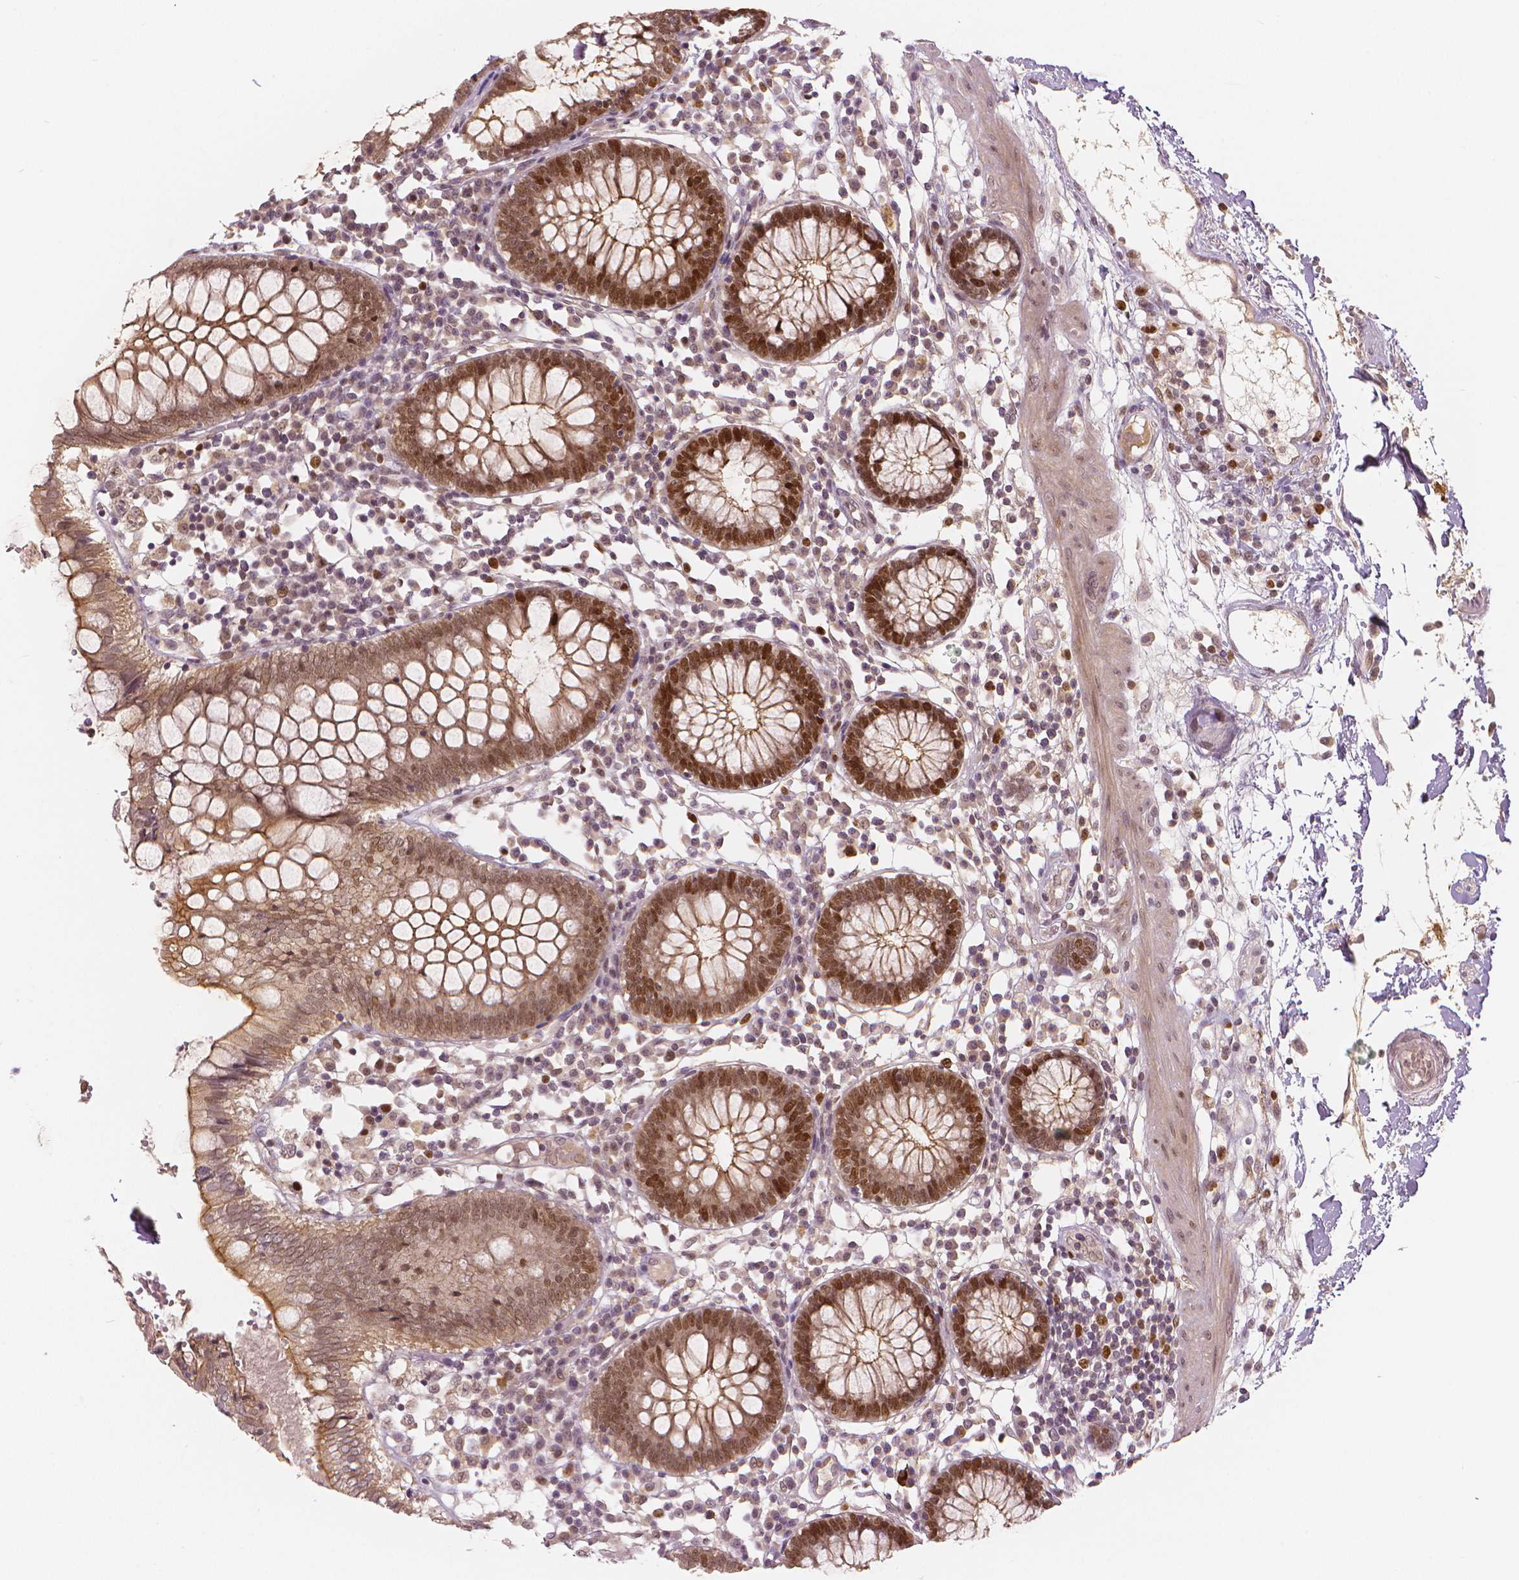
{"staining": {"intensity": "moderate", "quantity": "25%-75%", "location": "nuclear"}, "tissue": "colon", "cell_type": "Endothelial cells", "image_type": "normal", "snomed": [{"axis": "morphology", "description": "Normal tissue, NOS"}, {"axis": "morphology", "description": "Adenocarcinoma, NOS"}, {"axis": "topography", "description": "Colon"}], "caption": "There is medium levels of moderate nuclear staining in endothelial cells of benign colon, as demonstrated by immunohistochemical staining (brown color).", "gene": "NSD2", "patient": {"sex": "male", "age": 83}}